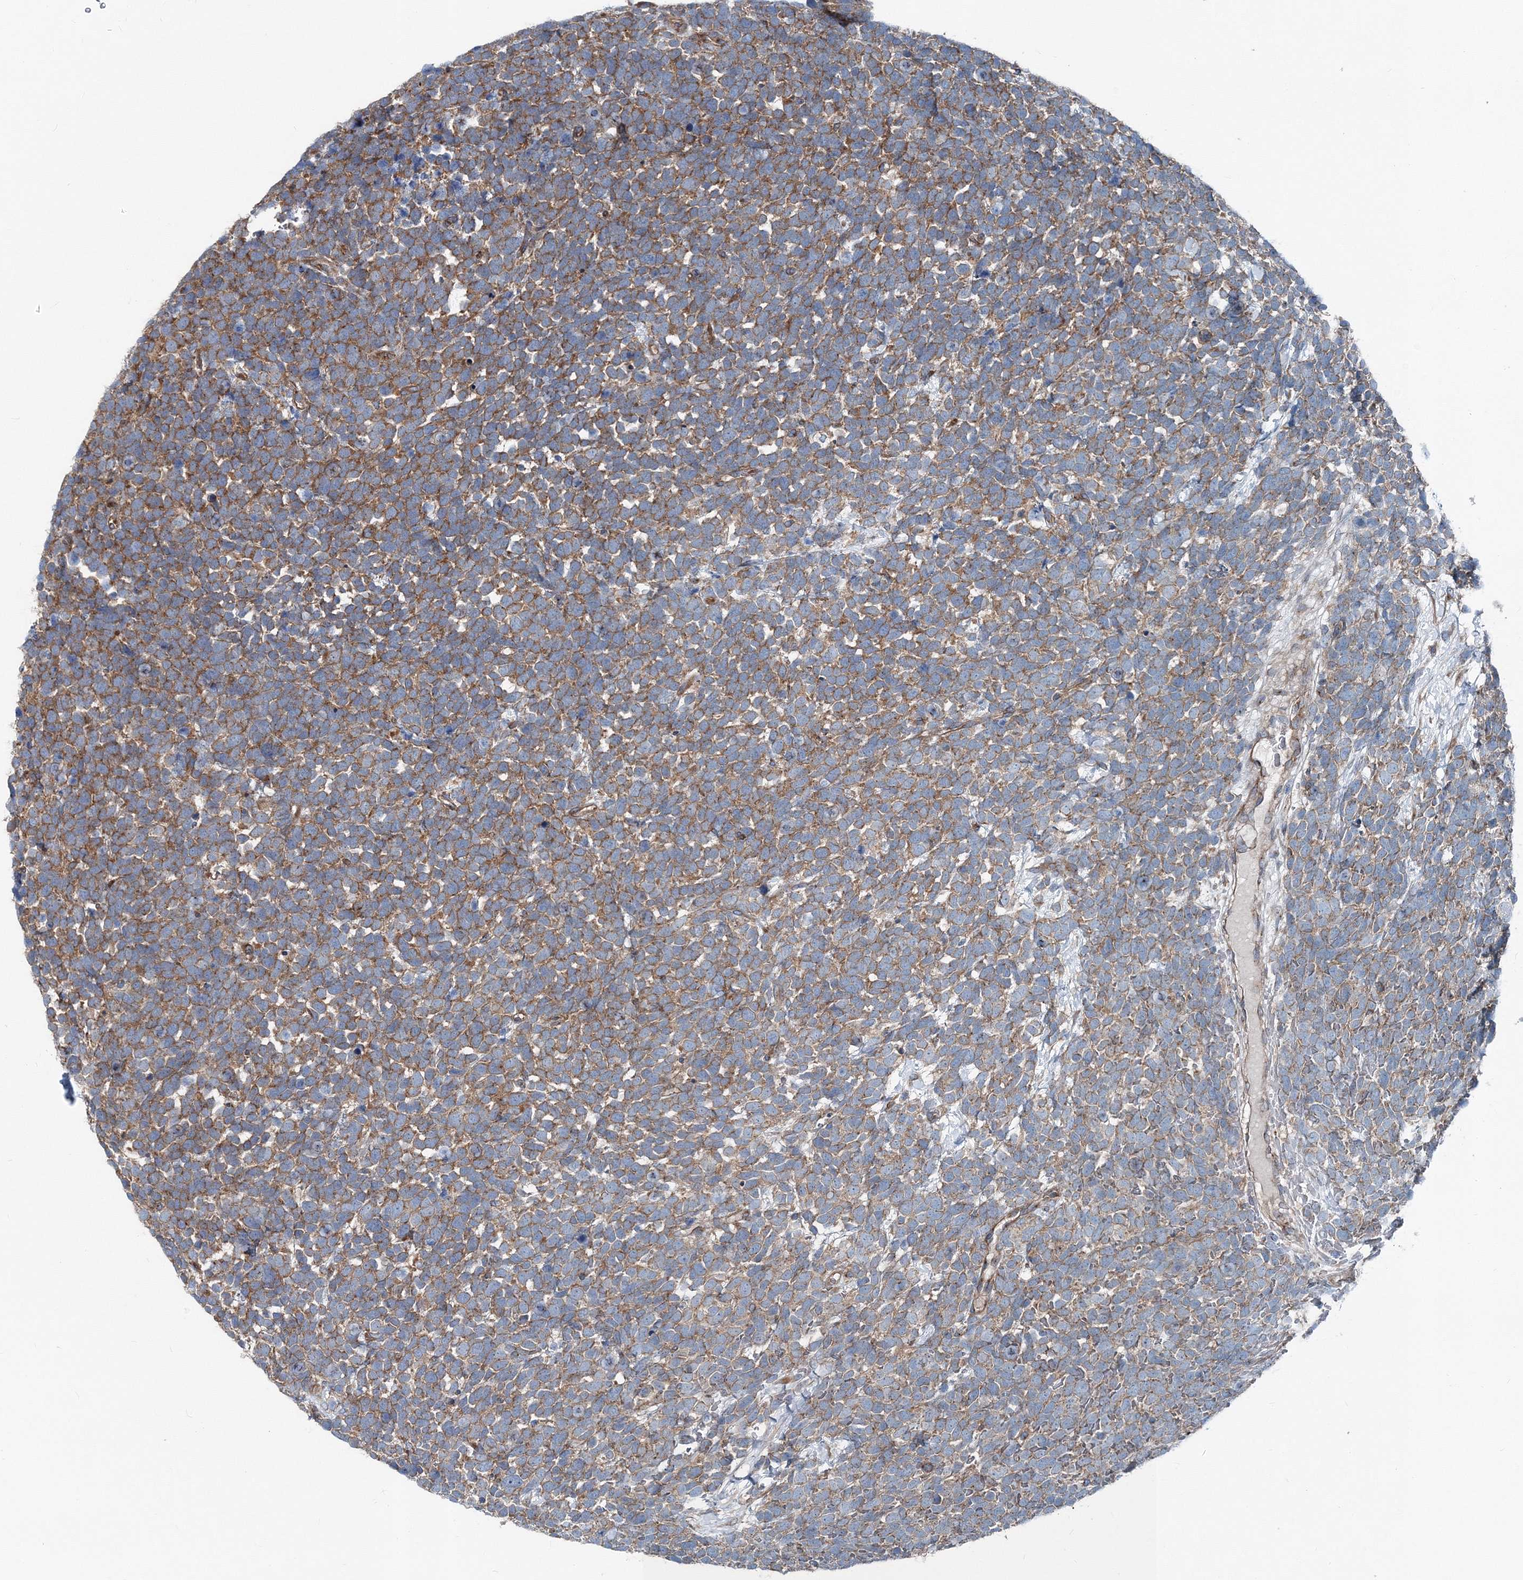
{"staining": {"intensity": "moderate", "quantity": ">75%", "location": "cytoplasmic/membranous"}, "tissue": "urothelial cancer", "cell_type": "Tumor cells", "image_type": "cancer", "snomed": [{"axis": "morphology", "description": "Urothelial carcinoma, High grade"}, {"axis": "topography", "description": "Urinary bladder"}], "caption": "Urothelial carcinoma (high-grade) was stained to show a protein in brown. There is medium levels of moderate cytoplasmic/membranous positivity in approximately >75% of tumor cells.", "gene": "MPHOSPH9", "patient": {"sex": "female", "age": 82}}